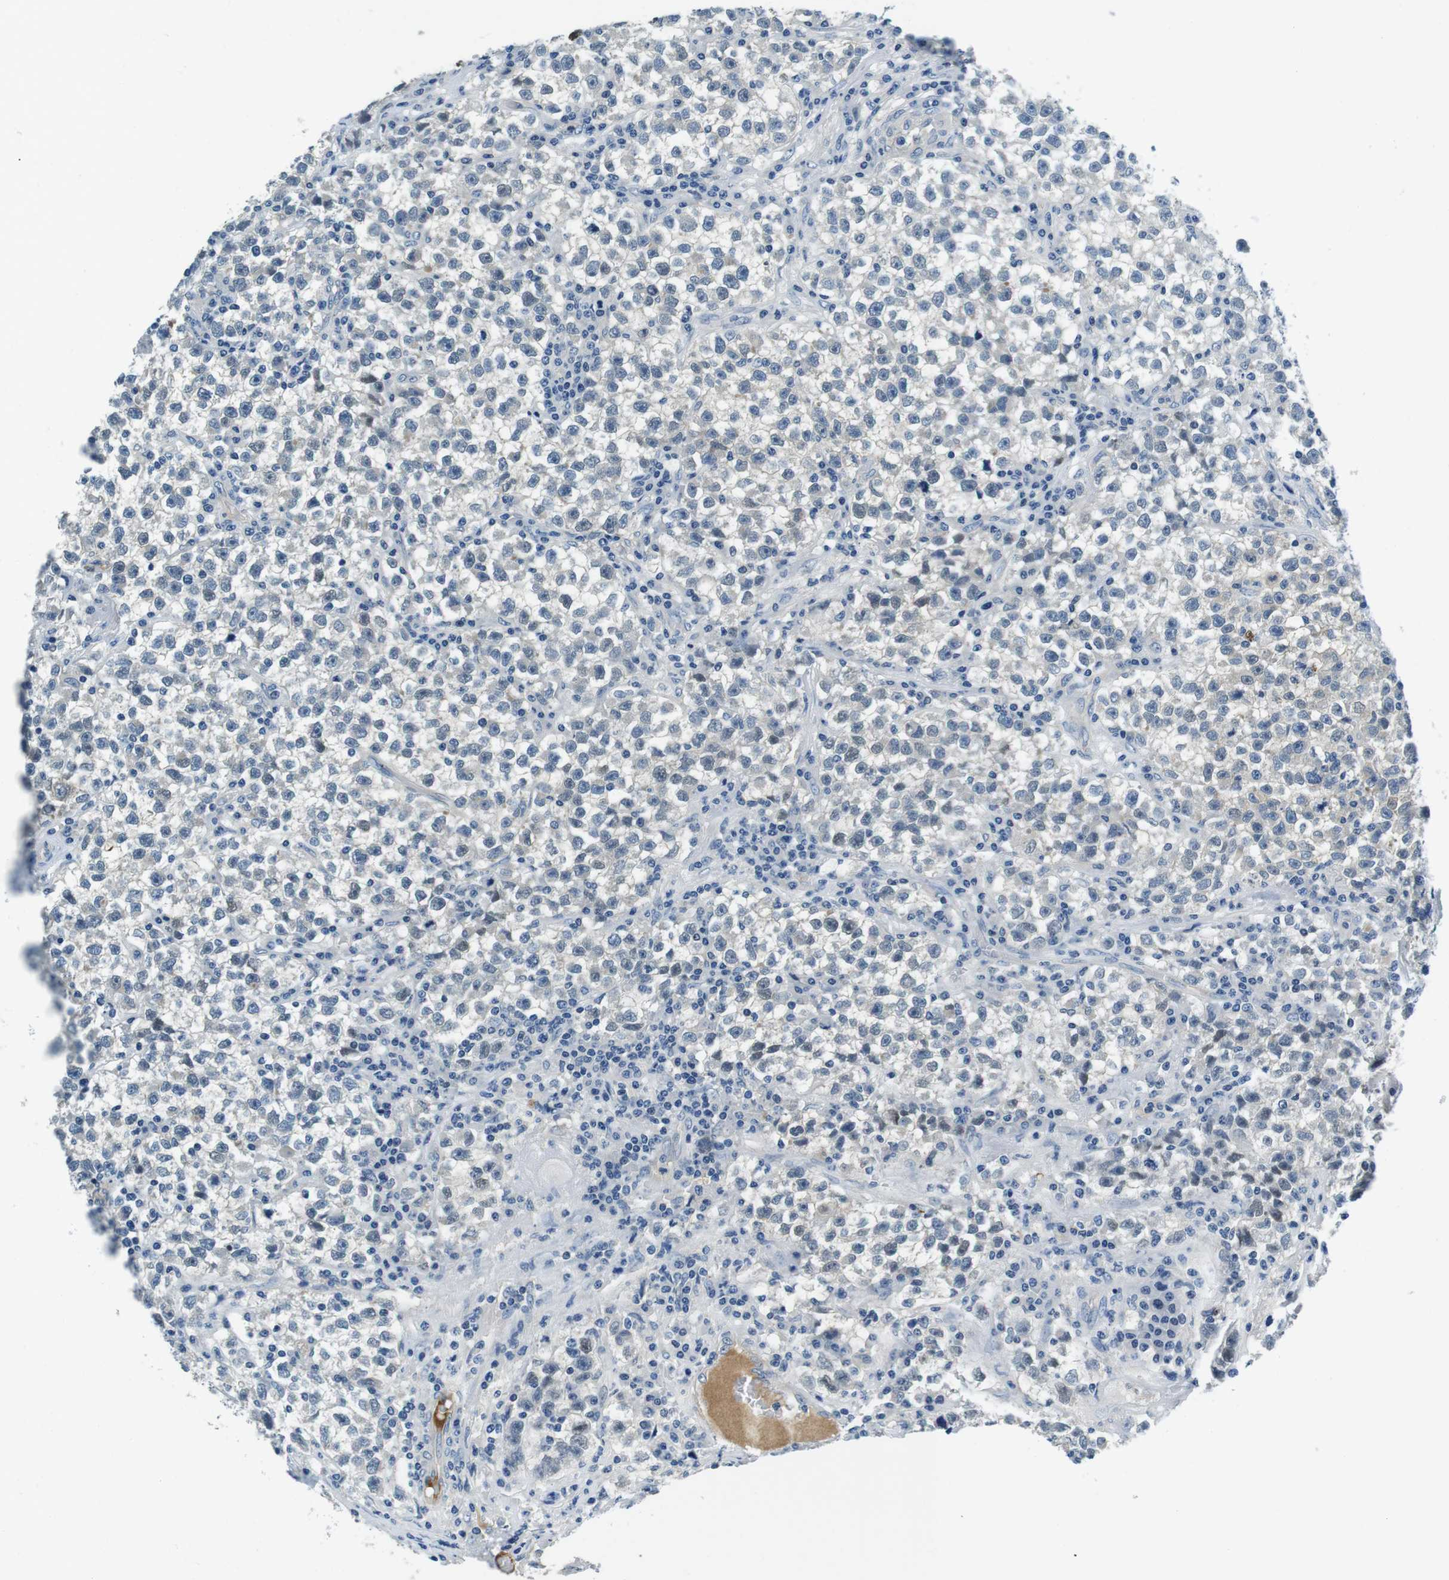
{"staining": {"intensity": "negative", "quantity": "none", "location": "none"}, "tissue": "testis cancer", "cell_type": "Tumor cells", "image_type": "cancer", "snomed": [{"axis": "morphology", "description": "Seminoma, NOS"}, {"axis": "topography", "description": "Testis"}], "caption": "The histopathology image demonstrates no significant staining in tumor cells of testis cancer (seminoma).", "gene": "KCNJ5", "patient": {"sex": "male", "age": 22}}